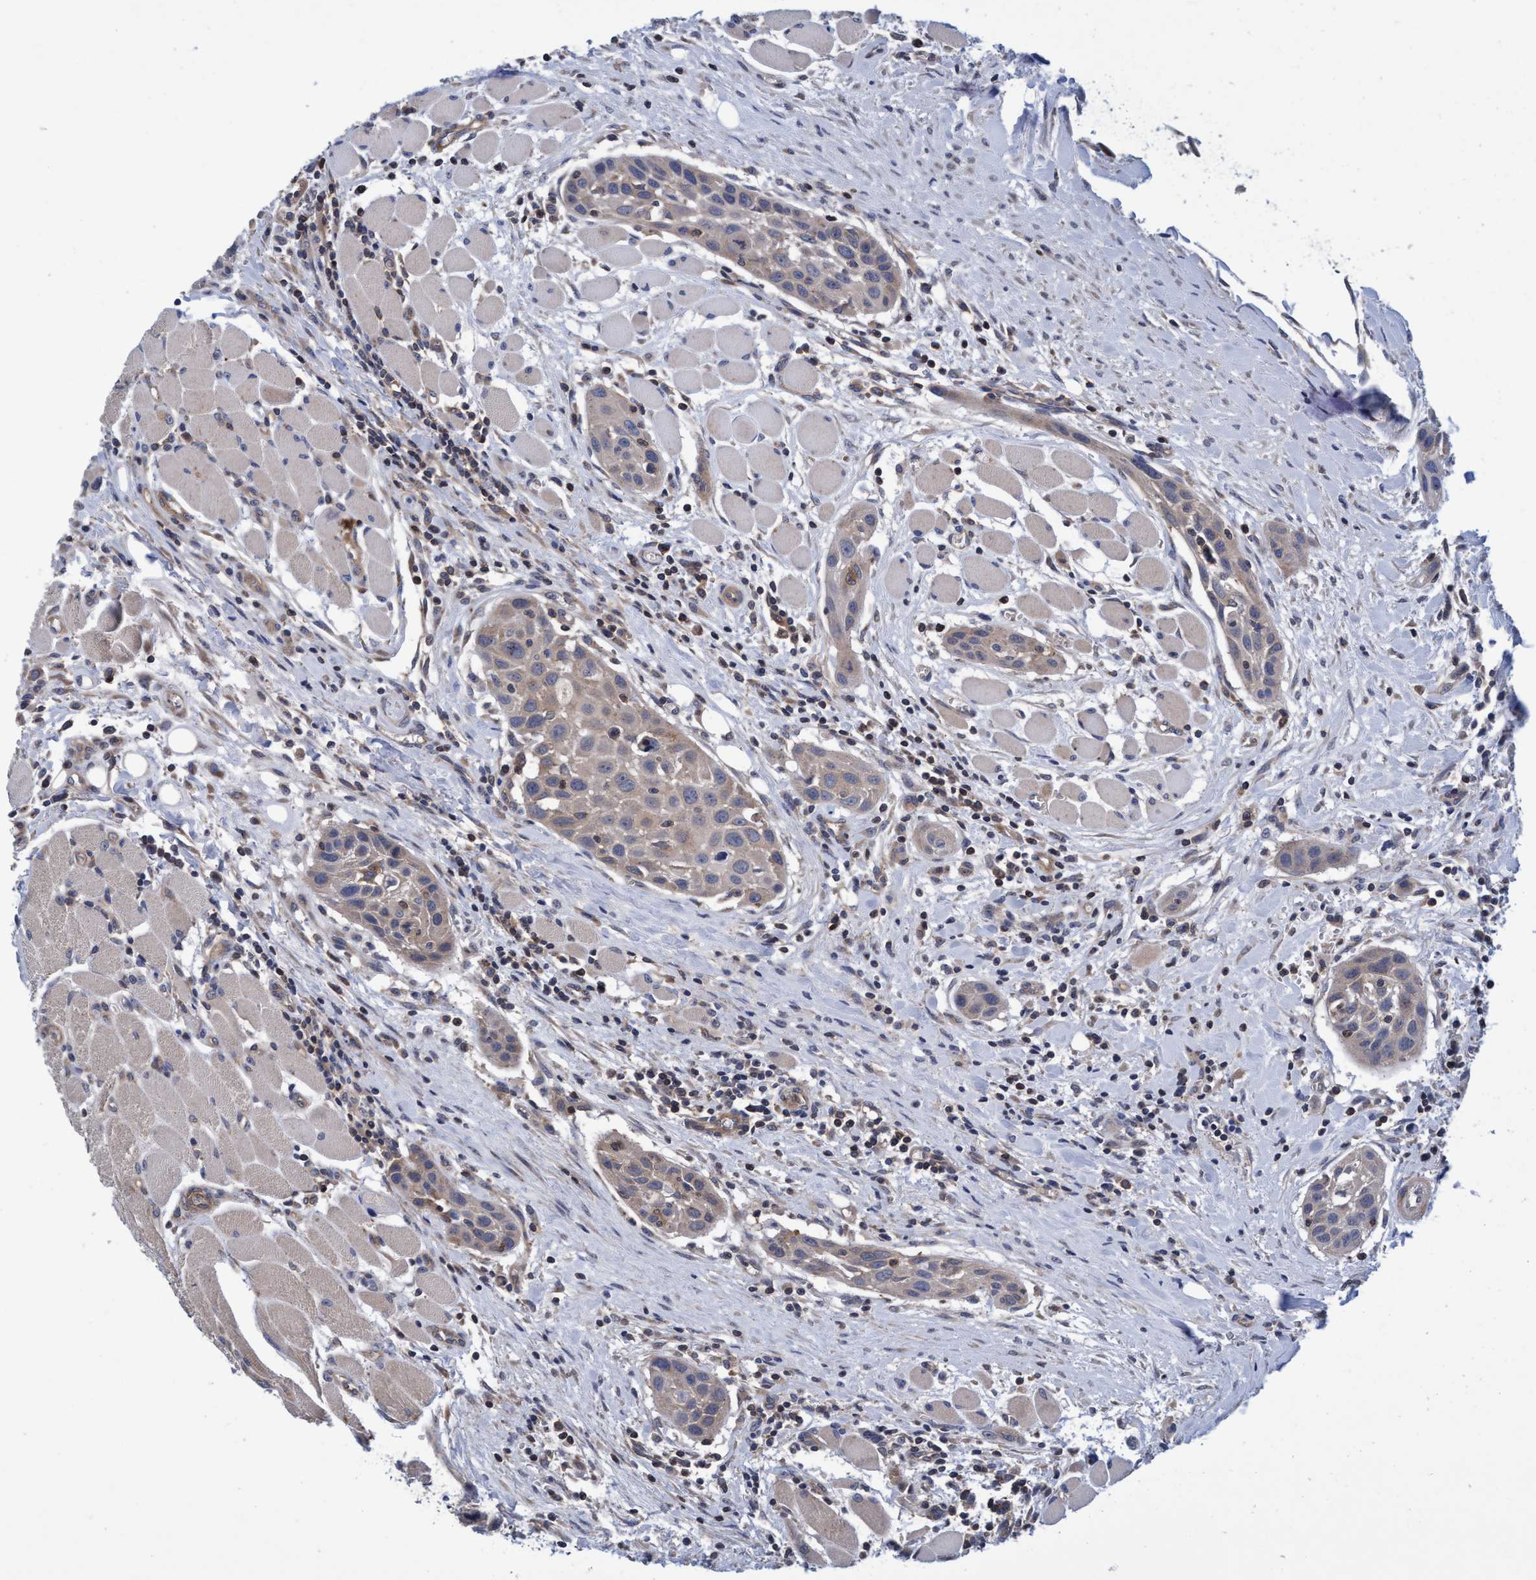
{"staining": {"intensity": "weak", "quantity": ">75%", "location": "cytoplasmic/membranous"}, "tissue": "head and neck cancer", "cell_type": "Tumor cells", "image_type": "cancer", "snomed": [{"axis": "morphology", "description": "Squamous cell carcinoma, NOS"}, {"axis": "topography", "description": "Oral tissue"}, {"axis": "topography", "description": "Head-Neck"}], "caption": "The image displays staining of head and neck cancer (squamous cell carcinoma), revealing weak cytoplasmic/membranous protein staining (brown color) within tumor cells. (DAB (3,3'-diaminobenzidine) IHC, brown staining for protein, blue staining for nuclei).", "gene": "CALCOCO2", "patient": {"sex": "female", "age": 50}}